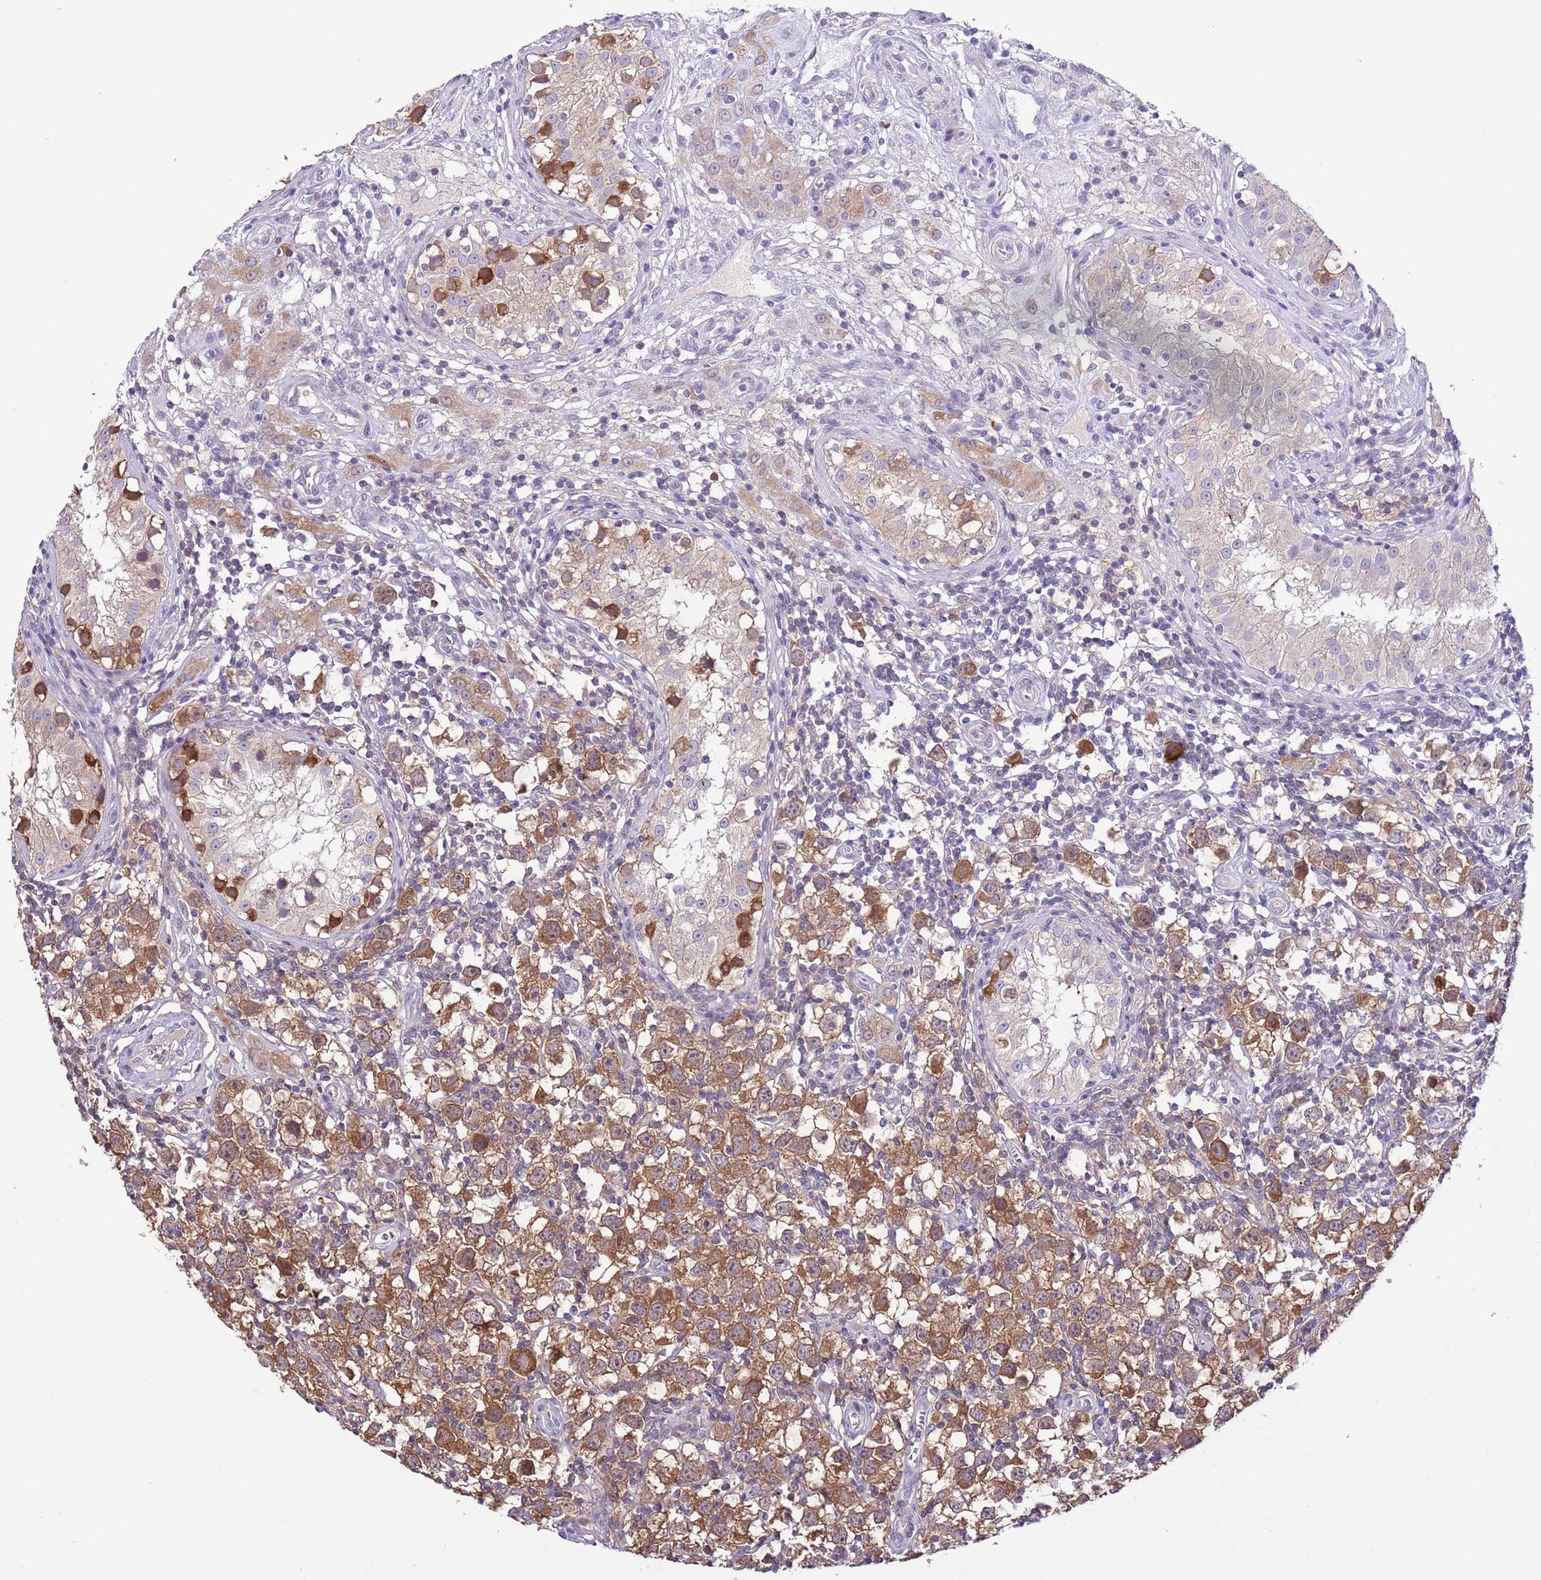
{"staining": {"intensity": "moderate", "quantity": ">75%", "location": "cytoplasmic/membranous"}, "tissue": "testis cancer", "cell_type": "Tumor cells", "image_type": "cancer", "snomed": [{"axis": "morphology", "description": "Seminoma, NOS"}, {"axis": "morphology", "description": "Carcinoma, Embryonal, NOS"}, {"axis": "topography", "description": "Testis"}], "caption": "Tumor cells demonstrate medium levels of moderate cytoplasmic/membranous staining in approximately >75% of cells in human testis cancer.", "gene": "PRR32", "patient": {"sex": "male", "age": 29}}